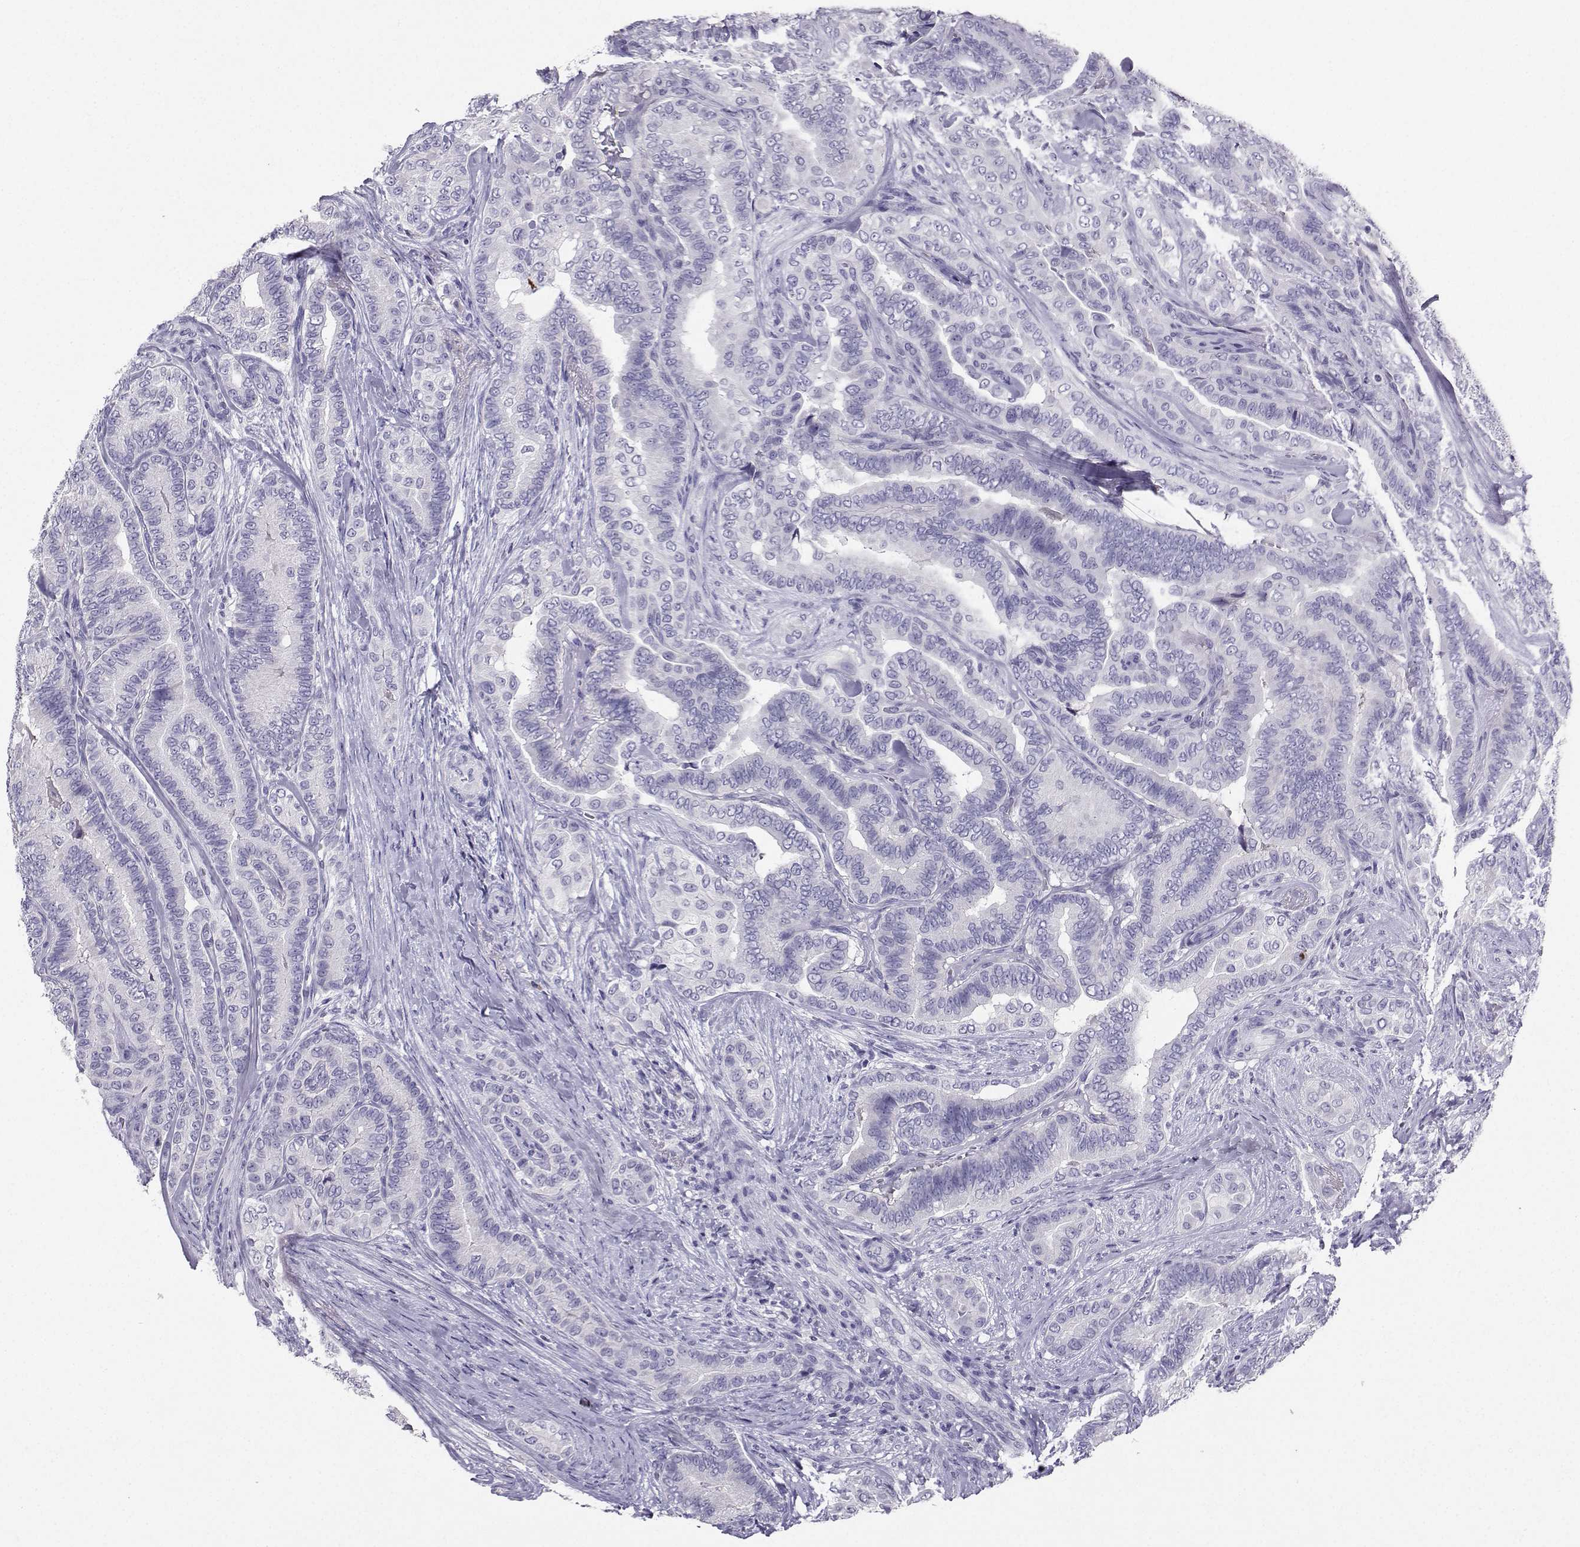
{"staining": {"intensity": "negative", "quantity": "none", "location": "none"}, "tissue": "thyroid cancer", "cell_type": "Tumor cells", "image_type": "cancer", "snomed": [{"axis": "morphology", "description": "Papillary adenocarcinoma, NOS"}, {"axis": "topography", "description": "Thyroid gland"}], "caption": "The IHC photomicrograph has no significant staining in tumor cells of papillary adenocarcinoma (thyroid) tissue. The staining is performed using DAB (3,3'-diaminobenzidine) brown chromogen with nuclei counter-stained in using hematoxylin.", "gene": "GRIK4", "patient": {"sex": "male", "age": 61}}